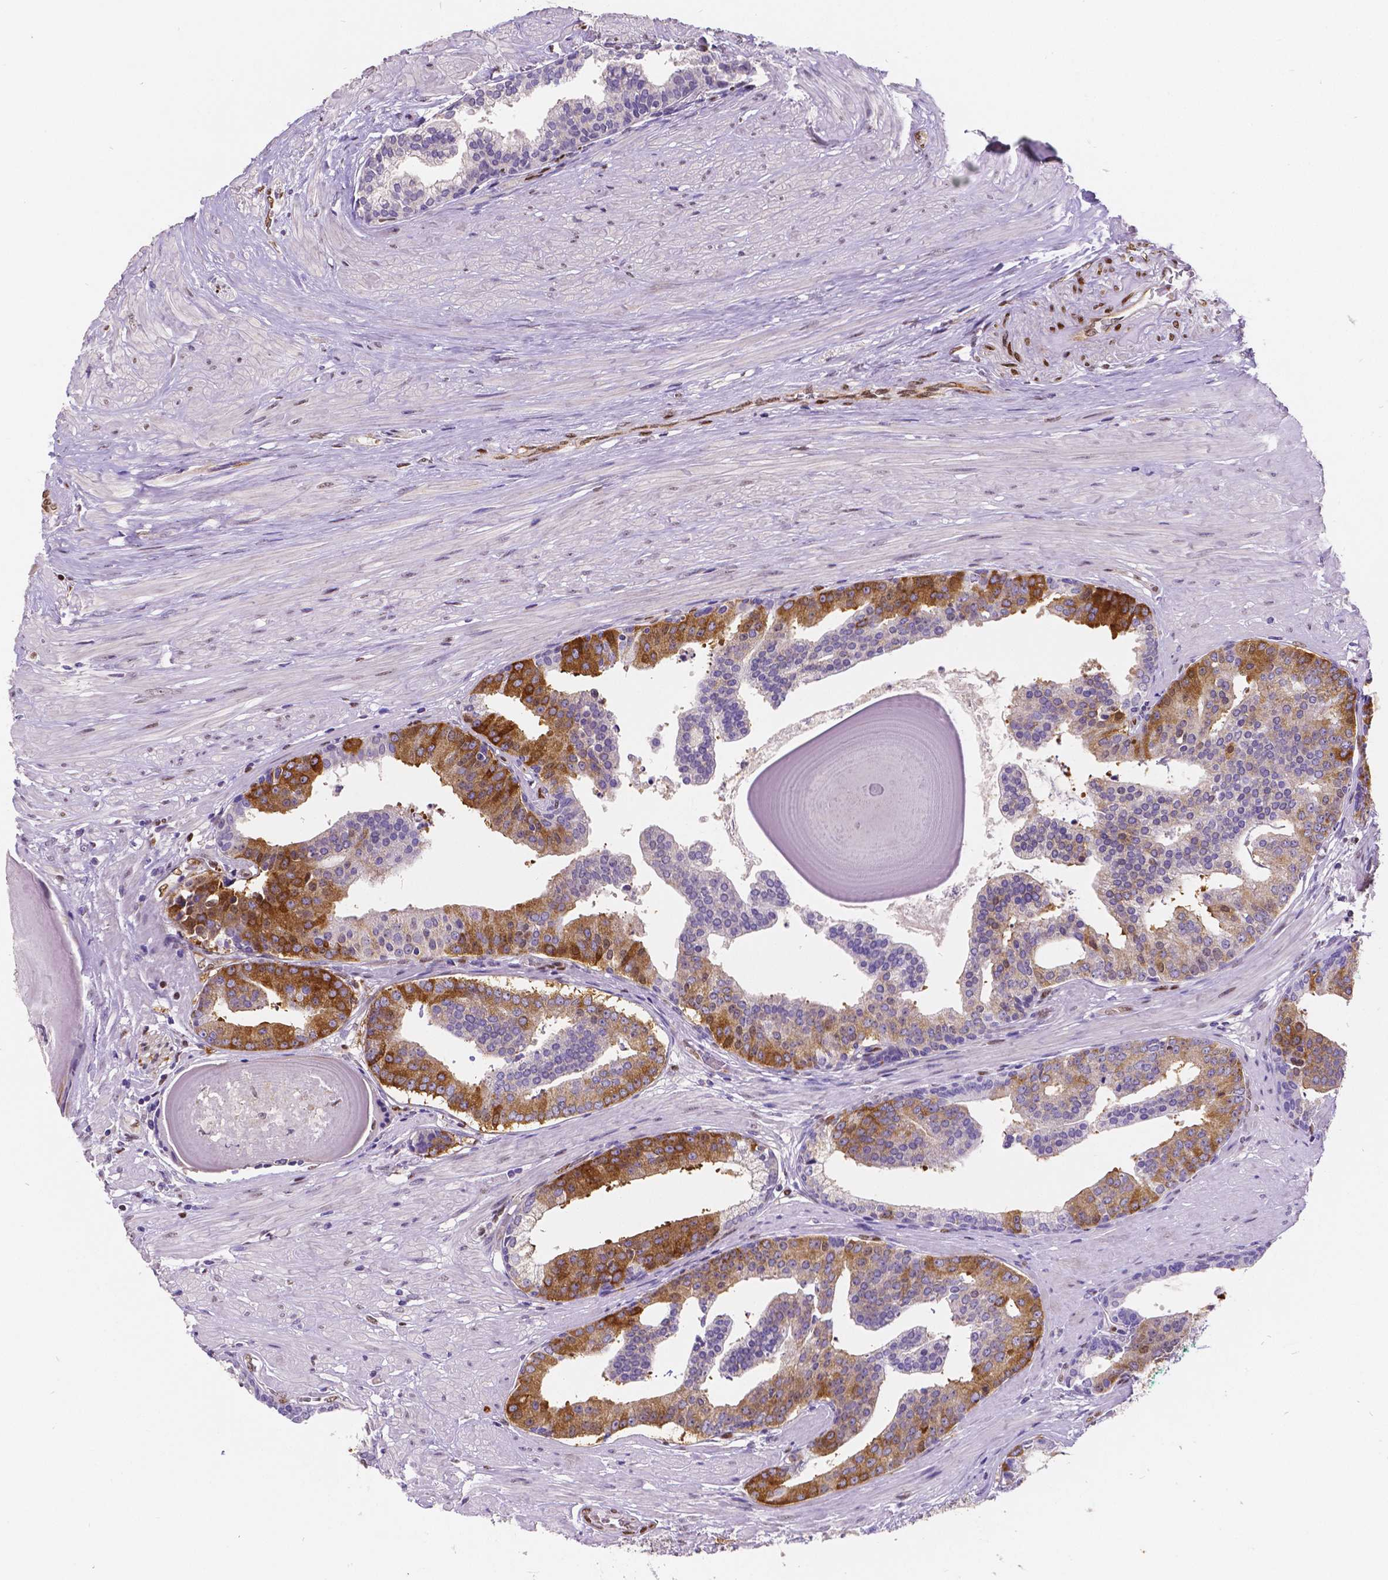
{"staining": {"intensity": "strong", "quantity": "25%-75%", "location": "cytoplasmic/membranous"}, "tissue": "prostate cancer", "cell_type": "Tumor cells", "image_type": "cancer", "snomed": [{"axis": "morphology", "description": "Adenocarcinoma, NOS"}, {"axis": "topography", "description": "Prostate and seminal vesicle, NOS"}, {"axis": "topography", "description": "Prostate"}], "caption": "This is a photomicrograph of IHC staining of prostate cancer (adenocarcinoma), which shows strong expression in the cytoplasmic/membranous of tumor cells.", "gene": "MEF2C", "patient": {"sex": "male", "age": 44}}